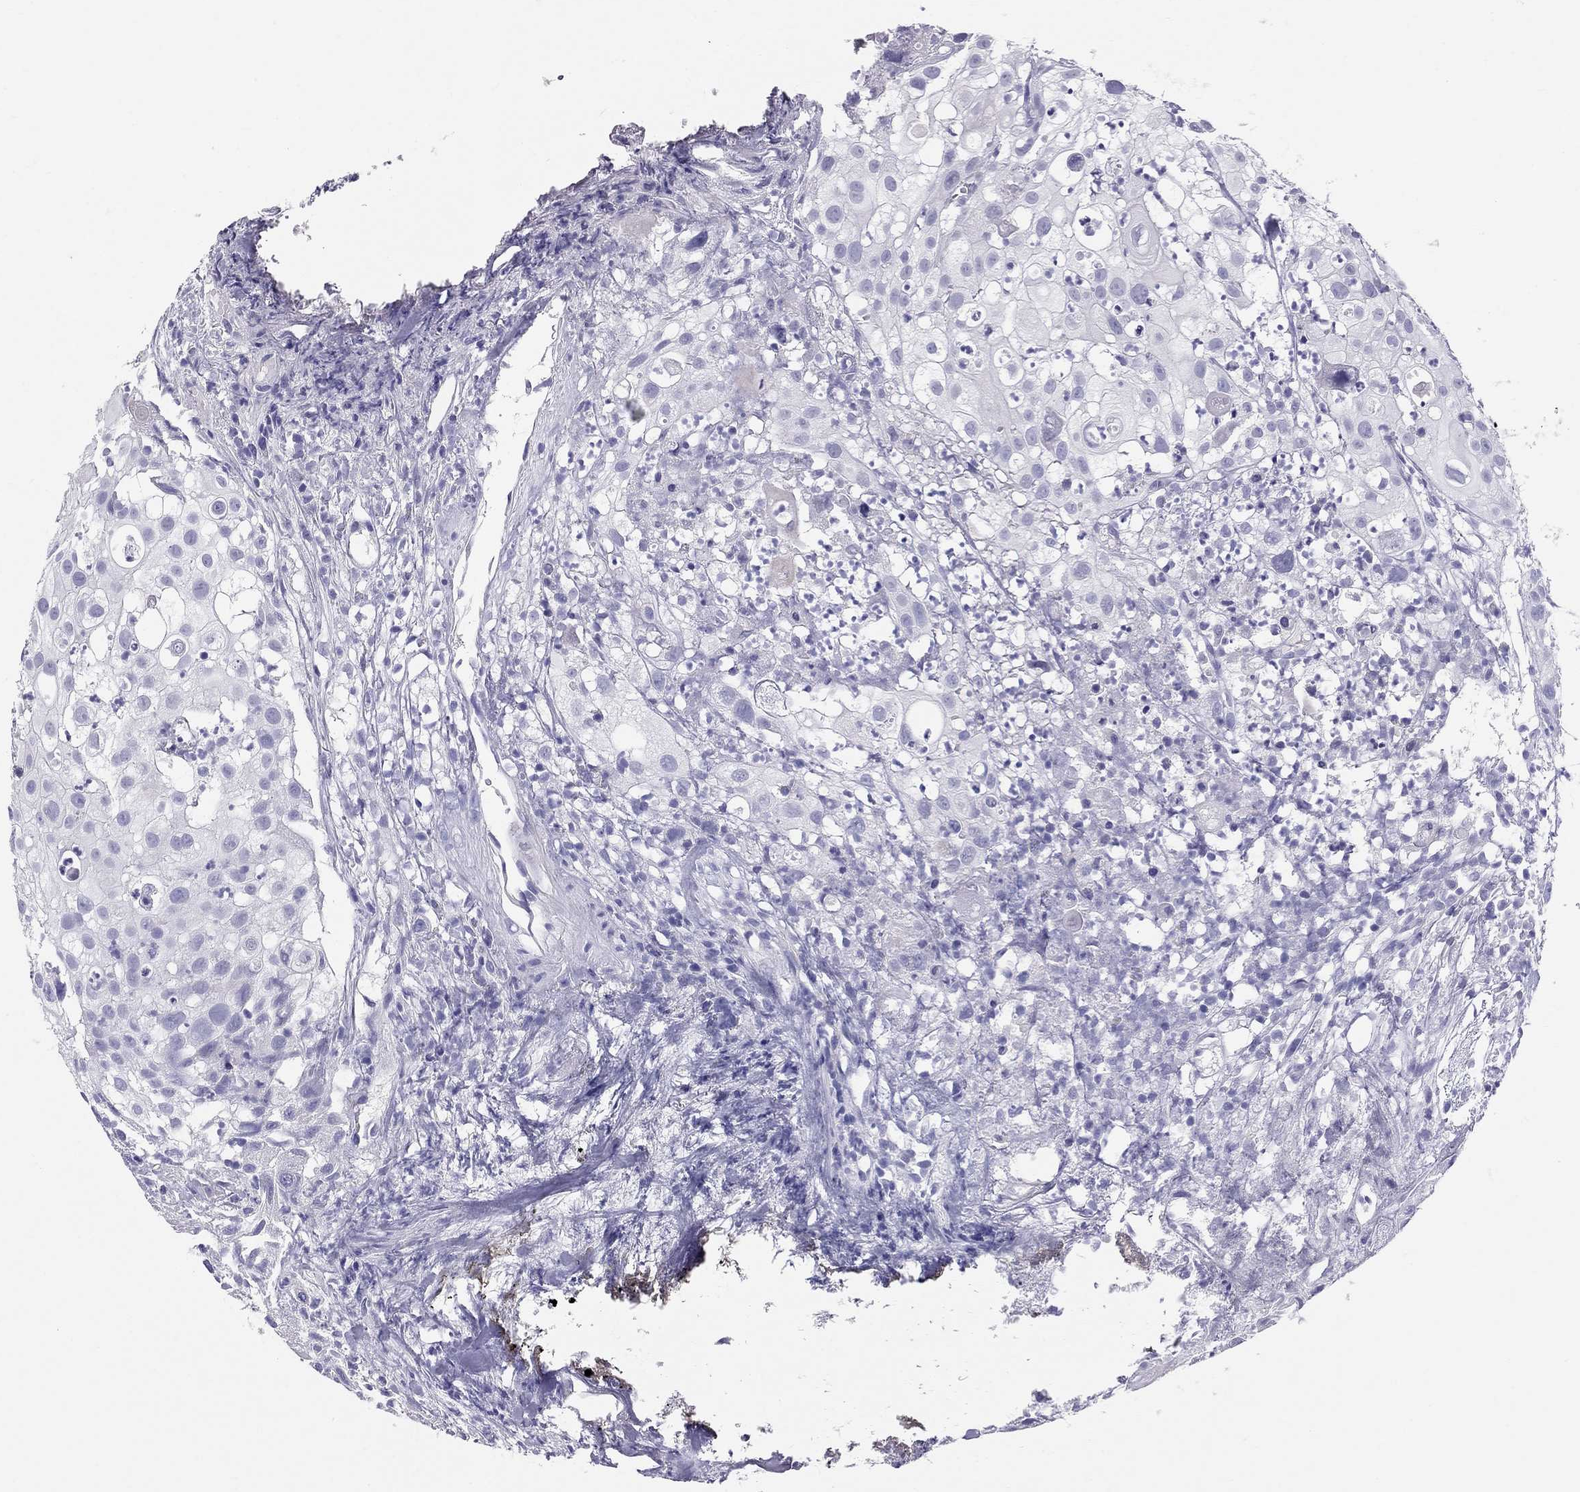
{"staining": {"intensity": "negative", "quantity": "none", "location": "none"}, "tissue": "urothelial cancer", "cell_type": "Tumor cells", "image_type": "cancer", "snomed": [{"axis": "morphology", "description": "Urothelial carcinoma, High grade"}, {"axis": "topography", "description": "Urinary bladder"}], "caption": "This histopathology image is of high-grade urothelial carcinoma stained with immunohistochemistry (IHC) to label a protein in brown with the nuclei are counter-stained blue. There is no expression in tumor cells. (DAB immunohistochemistry with hematoxylin counter stain).", "gene": "FSCN3", "patient": {"sex": "female", "age": 79}}